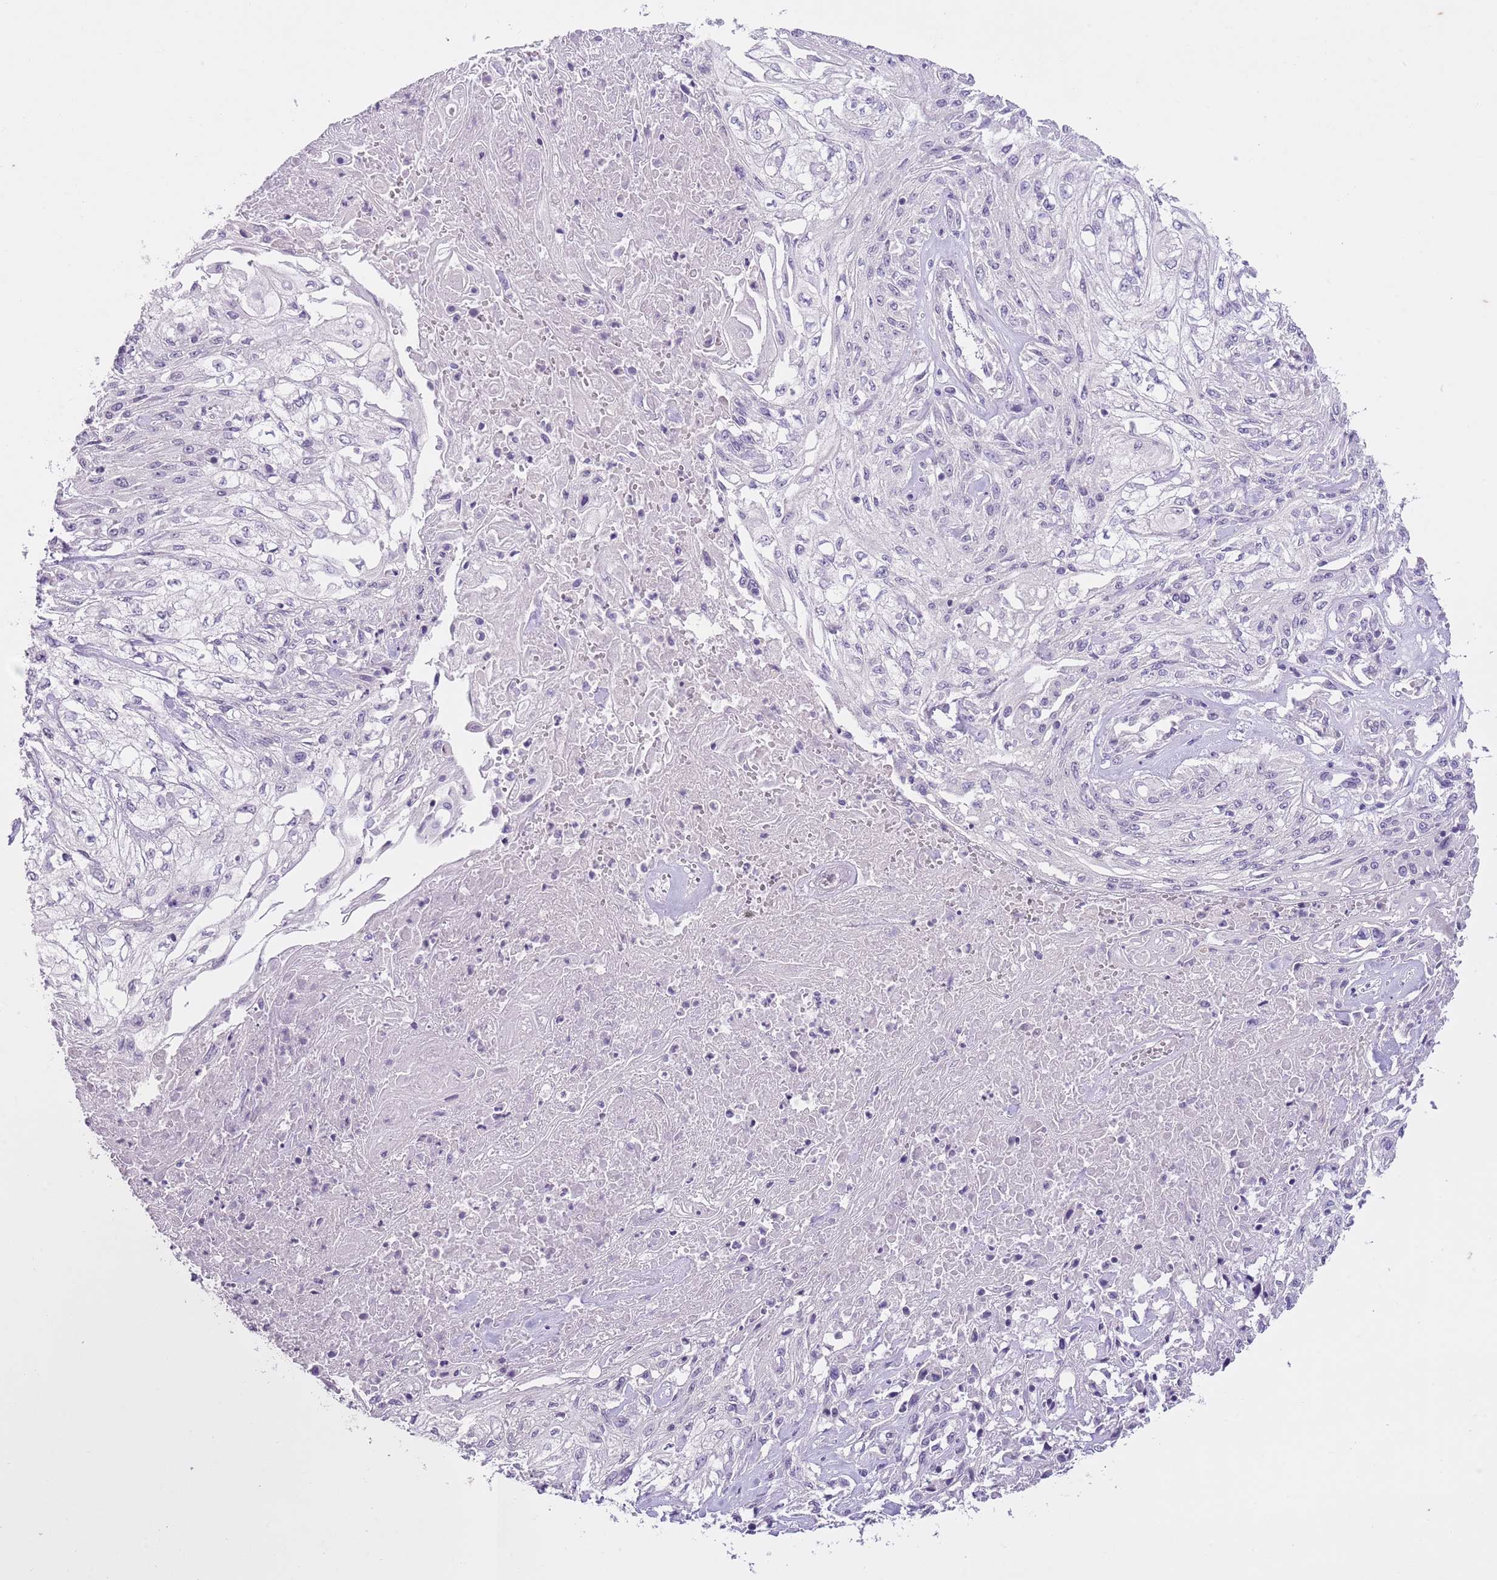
{"staining": {"intensity": "negative", "quantity": "none", "location": "none"}, "tissue": "skin cancer", "cell_type": "Tumor cells", "image_type": "cancer", "snomed": [{"axis": "morphology", "description": "Squamous cell carcinoma, NOS"}, {"axis": "morphology", "description": "Squamous cell carcinoma, metastatic, NOS"}, {"axis": "topography", "description": "Skin"}, {"axis": "topography", "description": "Lymph node"}], "caption": "DAB (3,3'-diaminobenzidine) immunohistochemical staining of human skin squamous cell carcinoma demonstrates no significant staining in tumor cells. The staining is performed using DAB (3,3'-diaminobenzidine) brown chromogen with nuclei counter-stained in using hematoxylin.", "gene": "SLC35E3", "patient": {"sex": "male", "age": 75}}